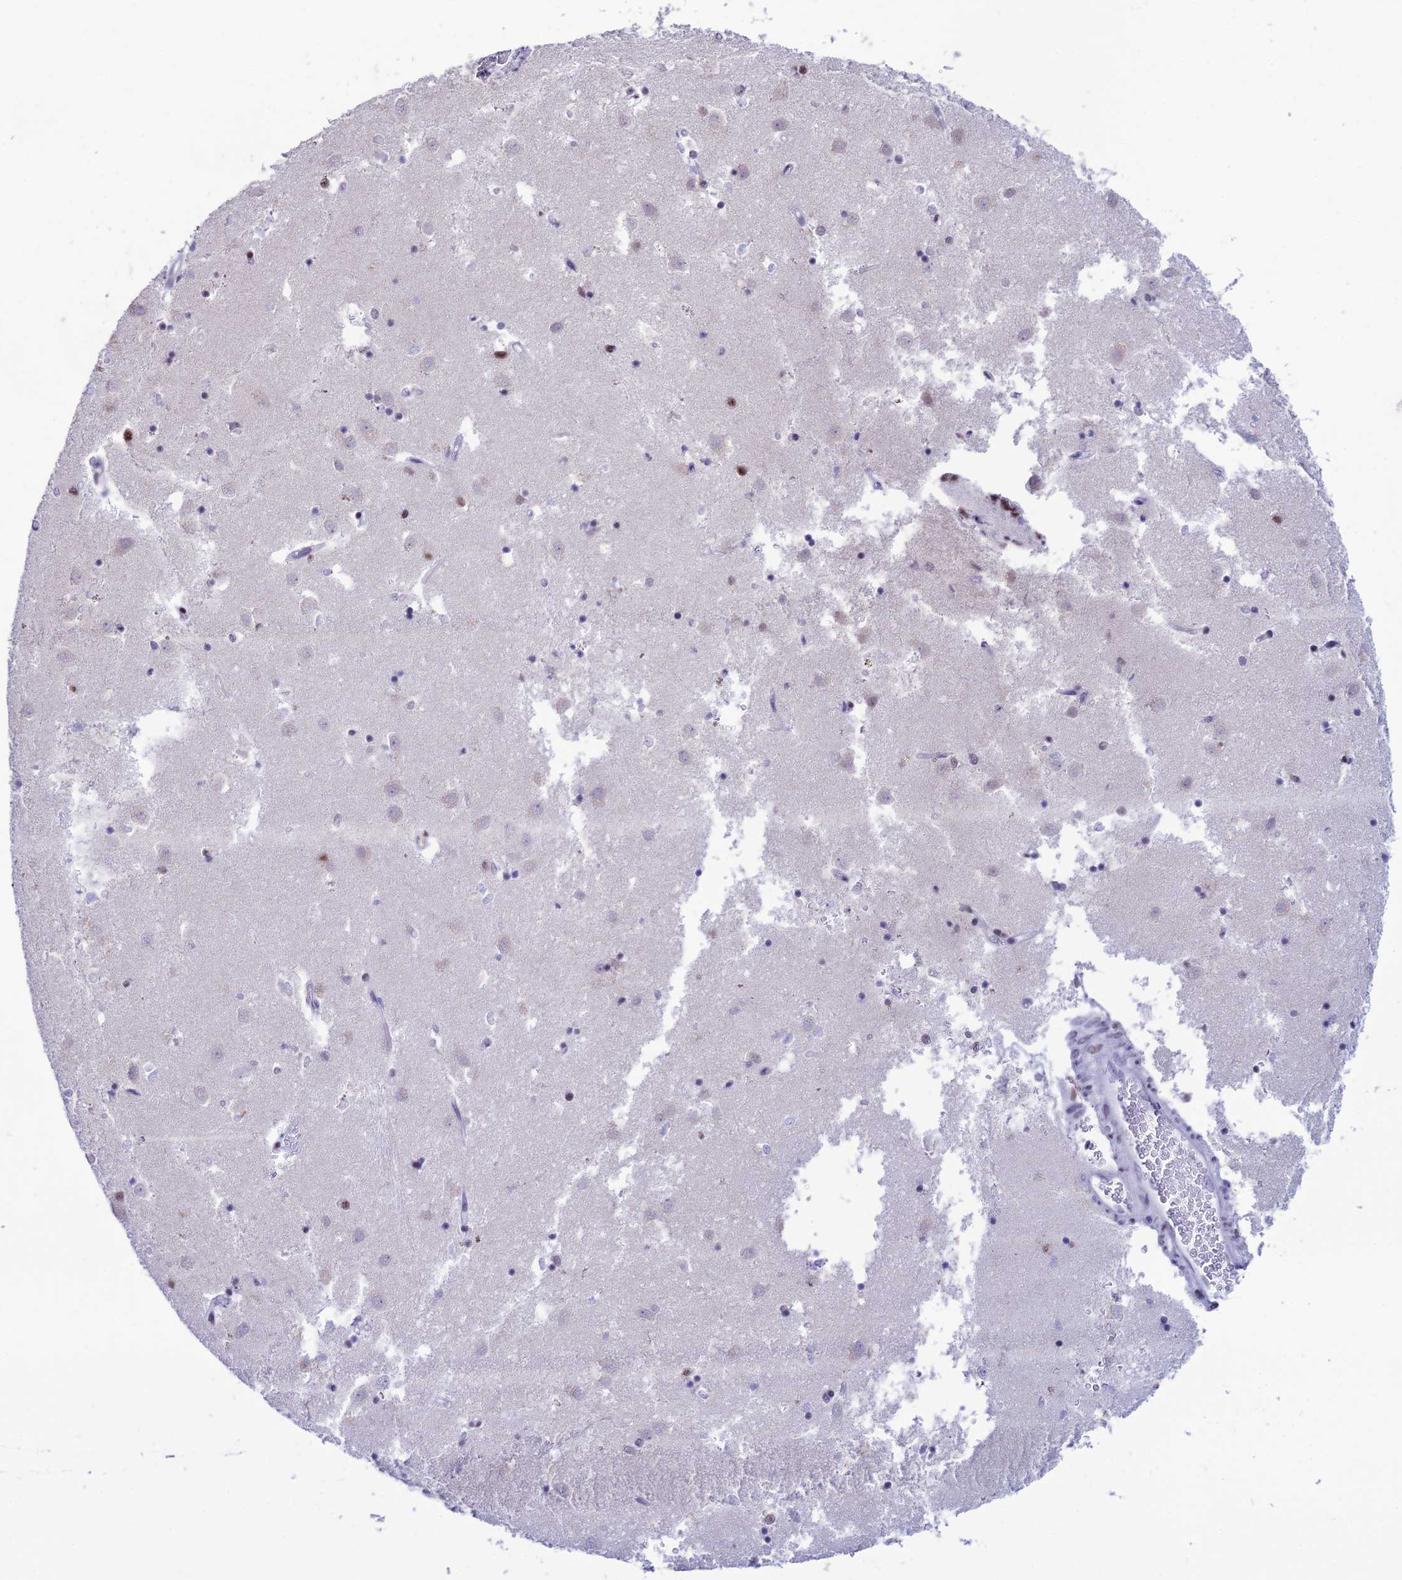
{"staining": {"intensity": "moderate", "quantity": "<25%", "location": "nuclear"}, "tissue": "caudate", "cell_type": "Glial cells", "image_type": "normal", "snomed": [{"axis": "morphology", "description": "Normal tissue, NOS"}, {"axis": "topography", "description": "Lateral ventricle wall"}], "caption": "Approximately <25% of glial cells in normal human caudate show moderate nuclear protein positivity as visualized by brown immunohistochemical staining.", "gene": "MFSD2B", "patient": {"sex": "male", "age": 70}}